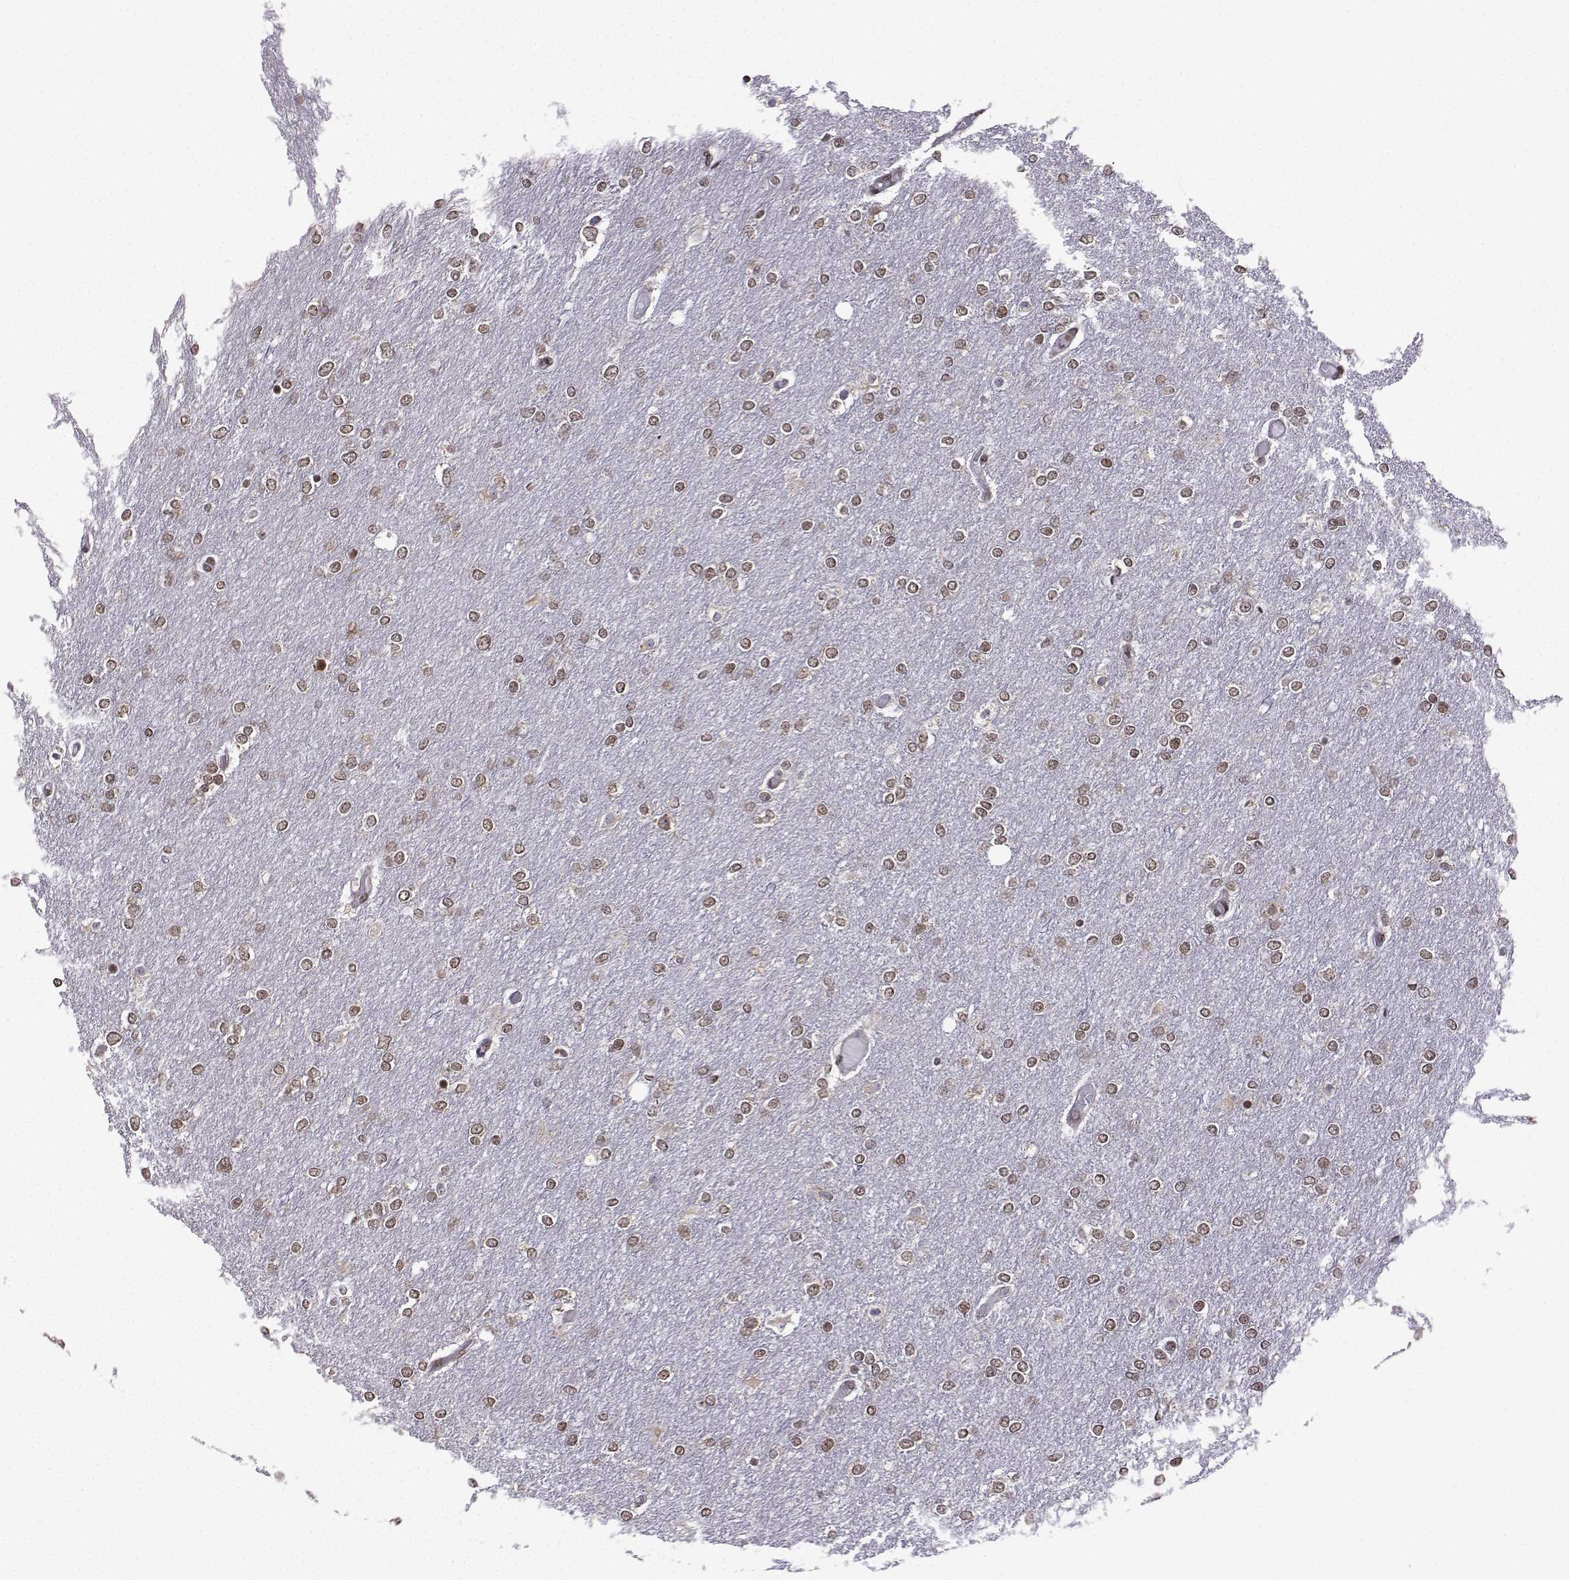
{"staining": {"intensity": "weak", "quantity": ">75%", "location": "nuclear"}, "tissue": "glioma", "cell_type": "Tumor cells", "image_type": "cancer", "snomed": [{"axis": "morphology", "description": "Glioma, malignant, High grade"}, {"axis": "topography", "description": "Brain"}], "caption": "This micrograph reveals immunohistochemistry staining of glioma, with low weak nuclear expression in about >75% of tumor cells.", "gene": "EZH1", "patient": {"sex": "female", "age": 61}}